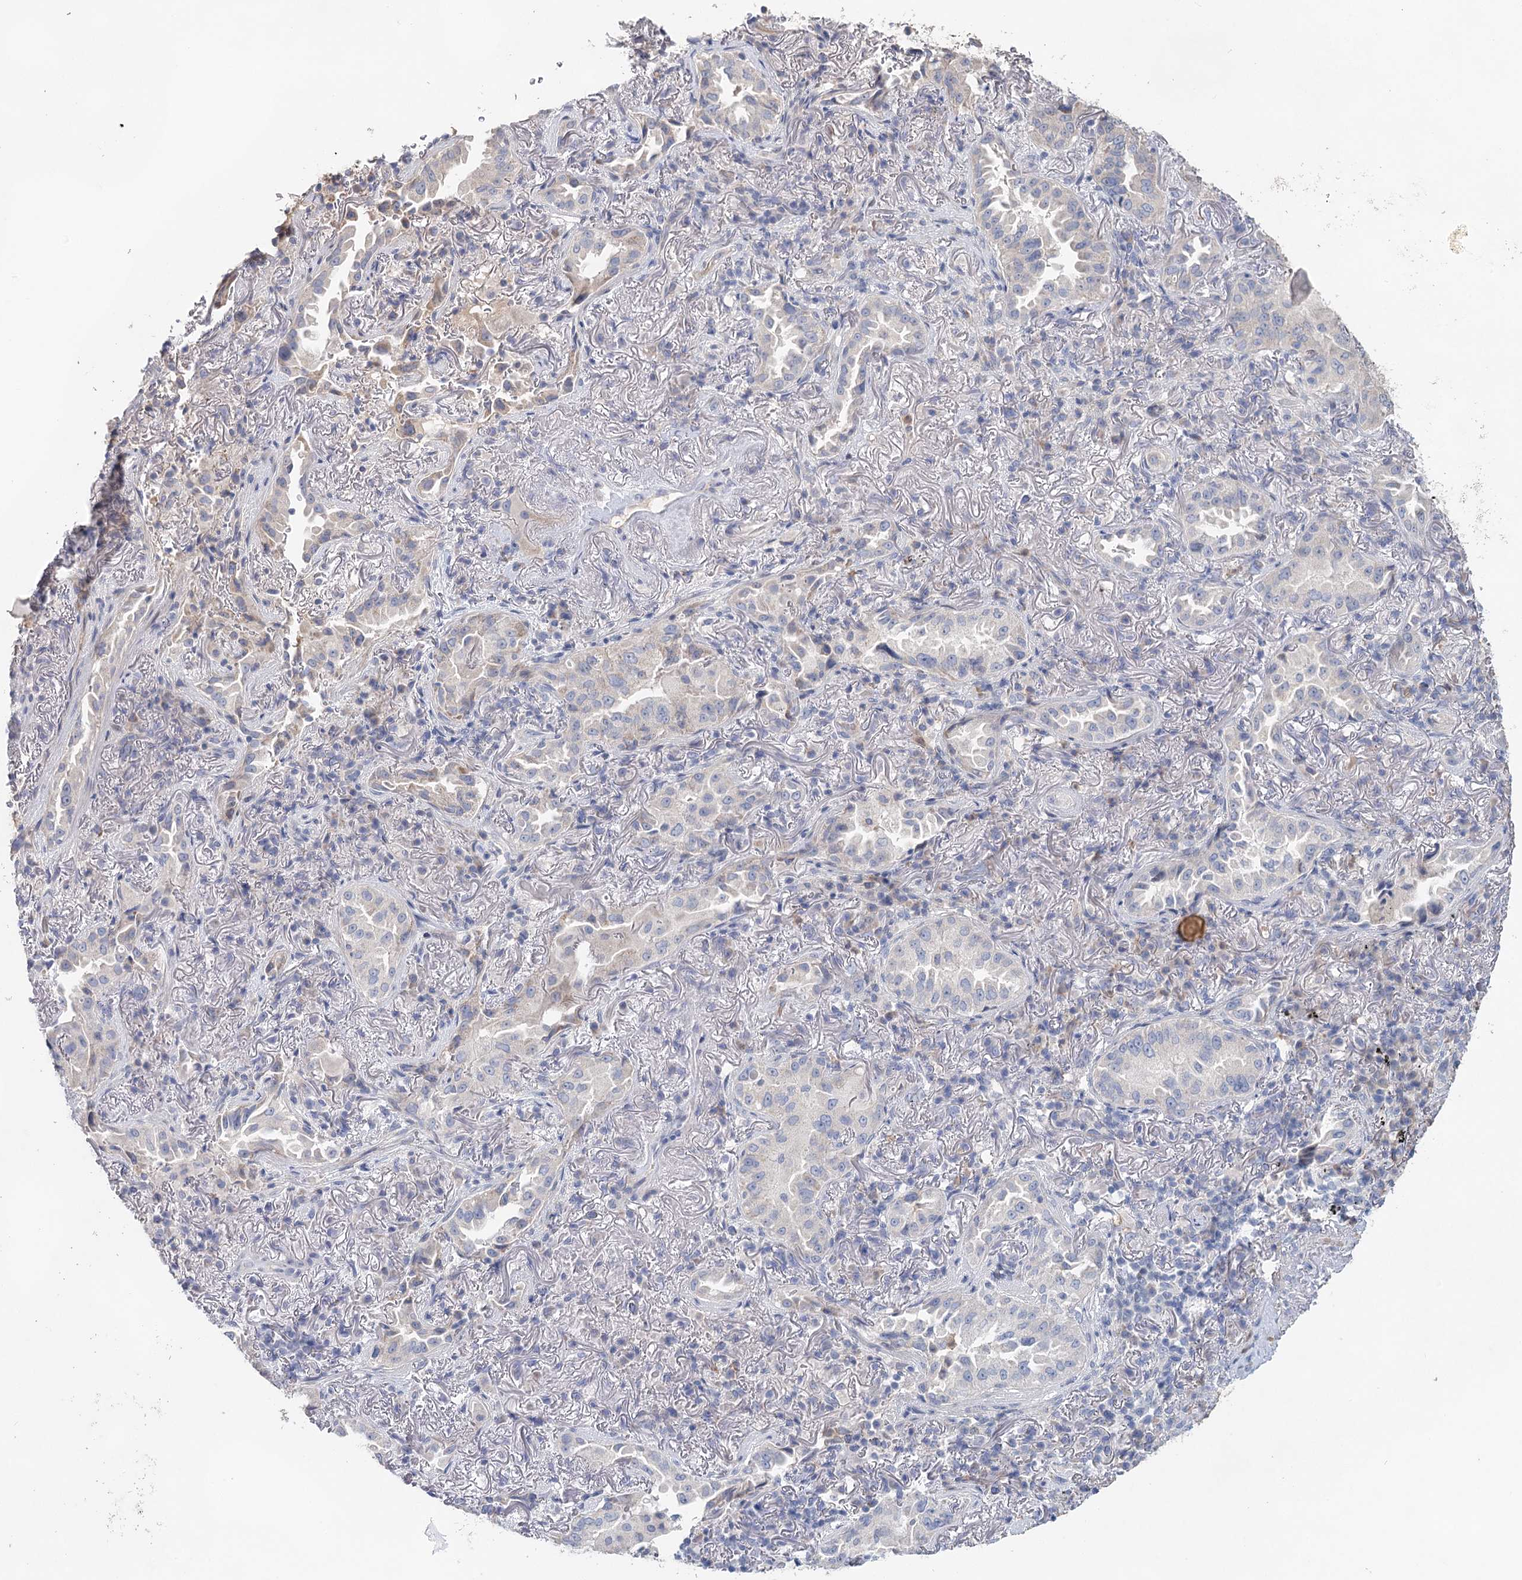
{"staining": {"intensity": "negative", "quantity": "none", "location": "none"}, "tissue": "lung cancer", "cell_type": "Tumor cells", "image_type": "cancer", "snomed": [{"axis": "morphology", "description": "Adenocarcinoma, NOS"}, {"axis": "topography", "description": "Lung"}], "caption": "A photomicrograph of human lung cancer is negative for staining in tumor cells. Brightfield microscopy of immunohistochemistry stained with DAB (brown) and hematoxylin (blue), captured at high magnification.", "gene": "MYL6B", "patient": {"sex": "female", "age": 69}}